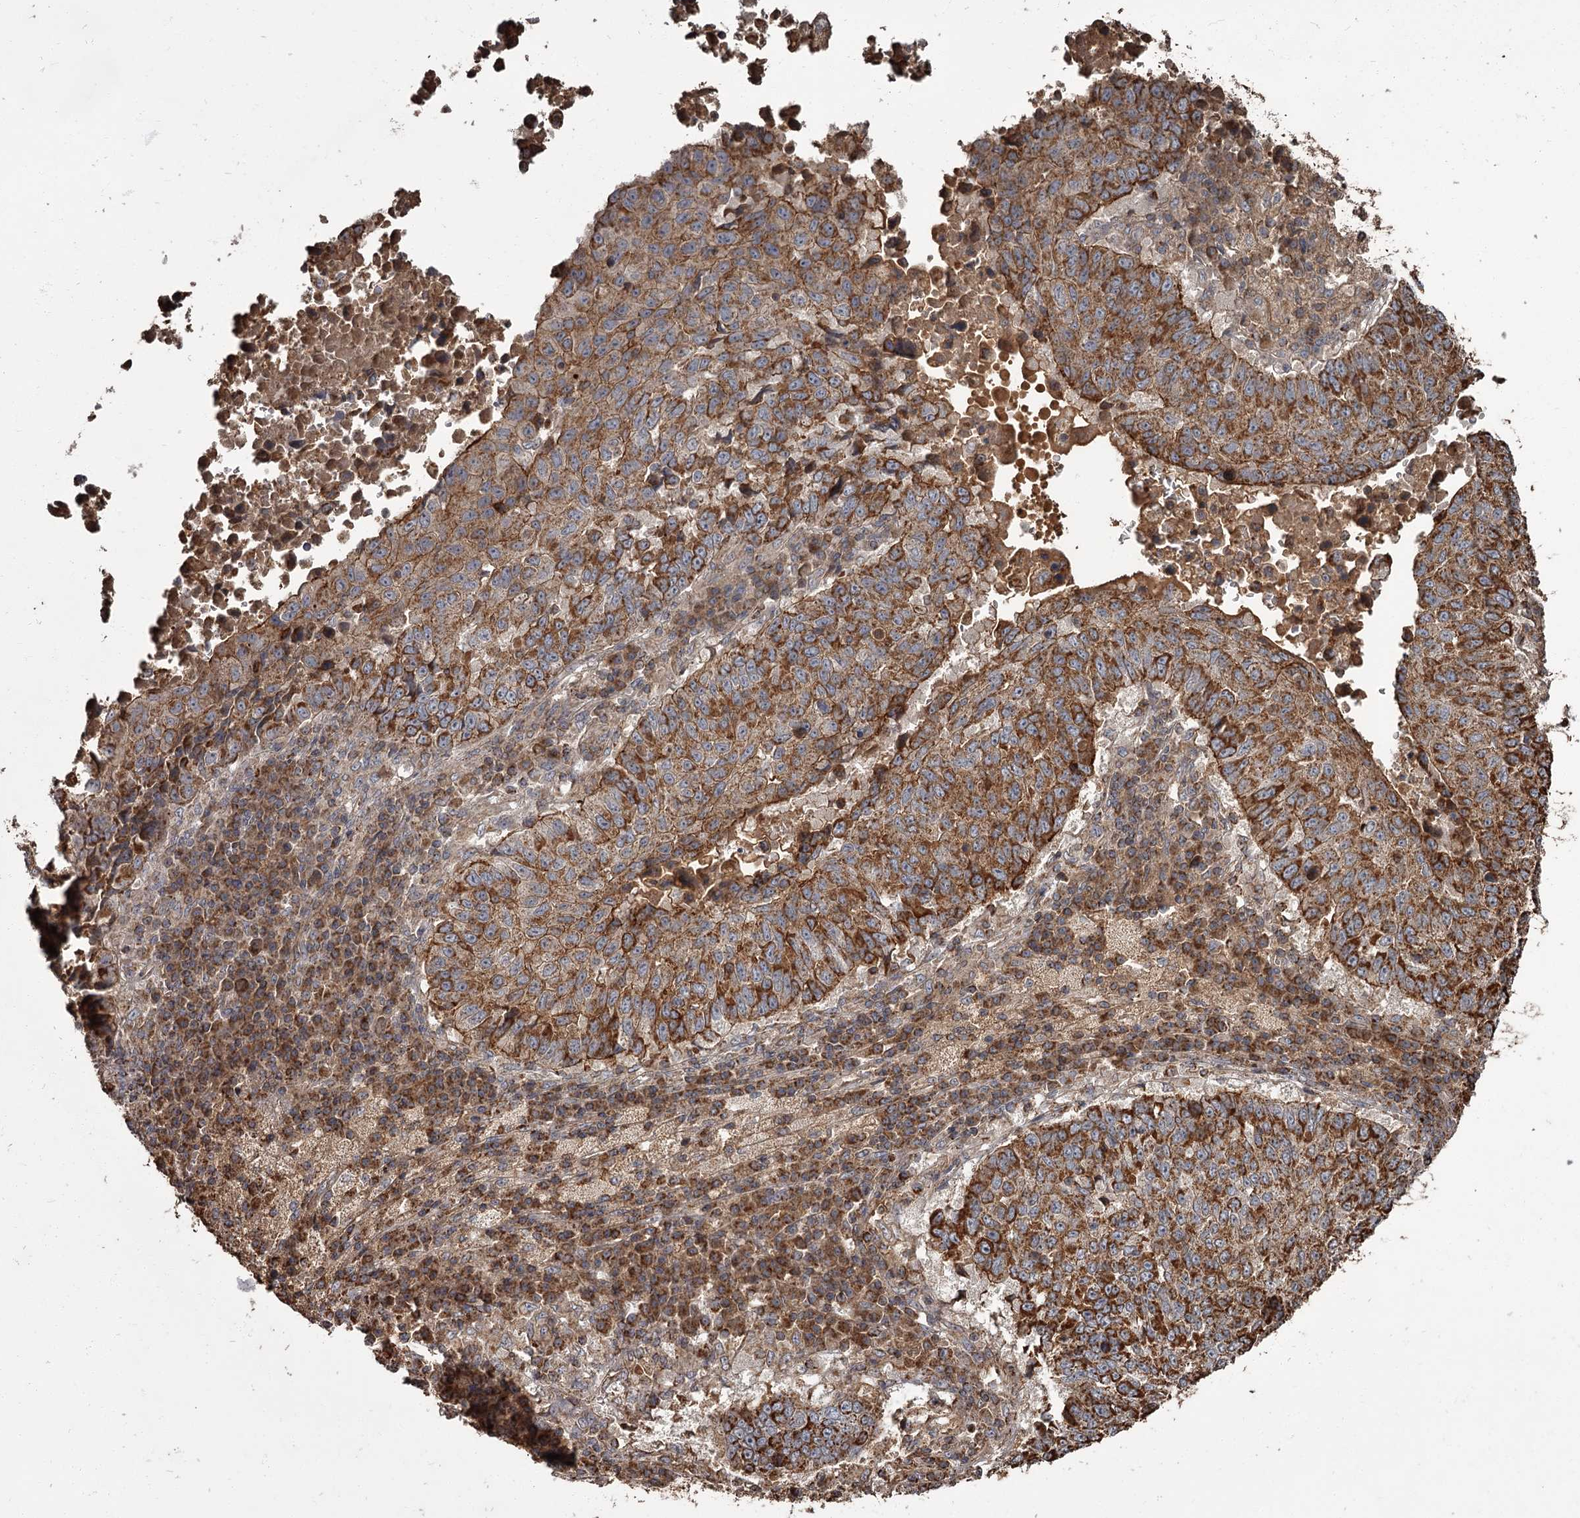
{"staining": {"intensity": "strong", "quantity": ">75%", "location": "cytoplasmic/membranous"}, "tissue": "lung cancer", "cell_type": "Tumor cells", "image_type": "cancer", "snomed": [{"axis": "morphology", "description": "Squamous cell carcinoma, NOS"}, {"axis": "topography", "description": "Lung"}], "caption": "Immunohistochemical staining of human squamous cell carcinoma (lung) reveals high levels of strong cytoplasmic/membranous protein staining in about >75% of tumor cells.", "gene": "THAP9", "patient": {"sex": "male", "age": 73}}